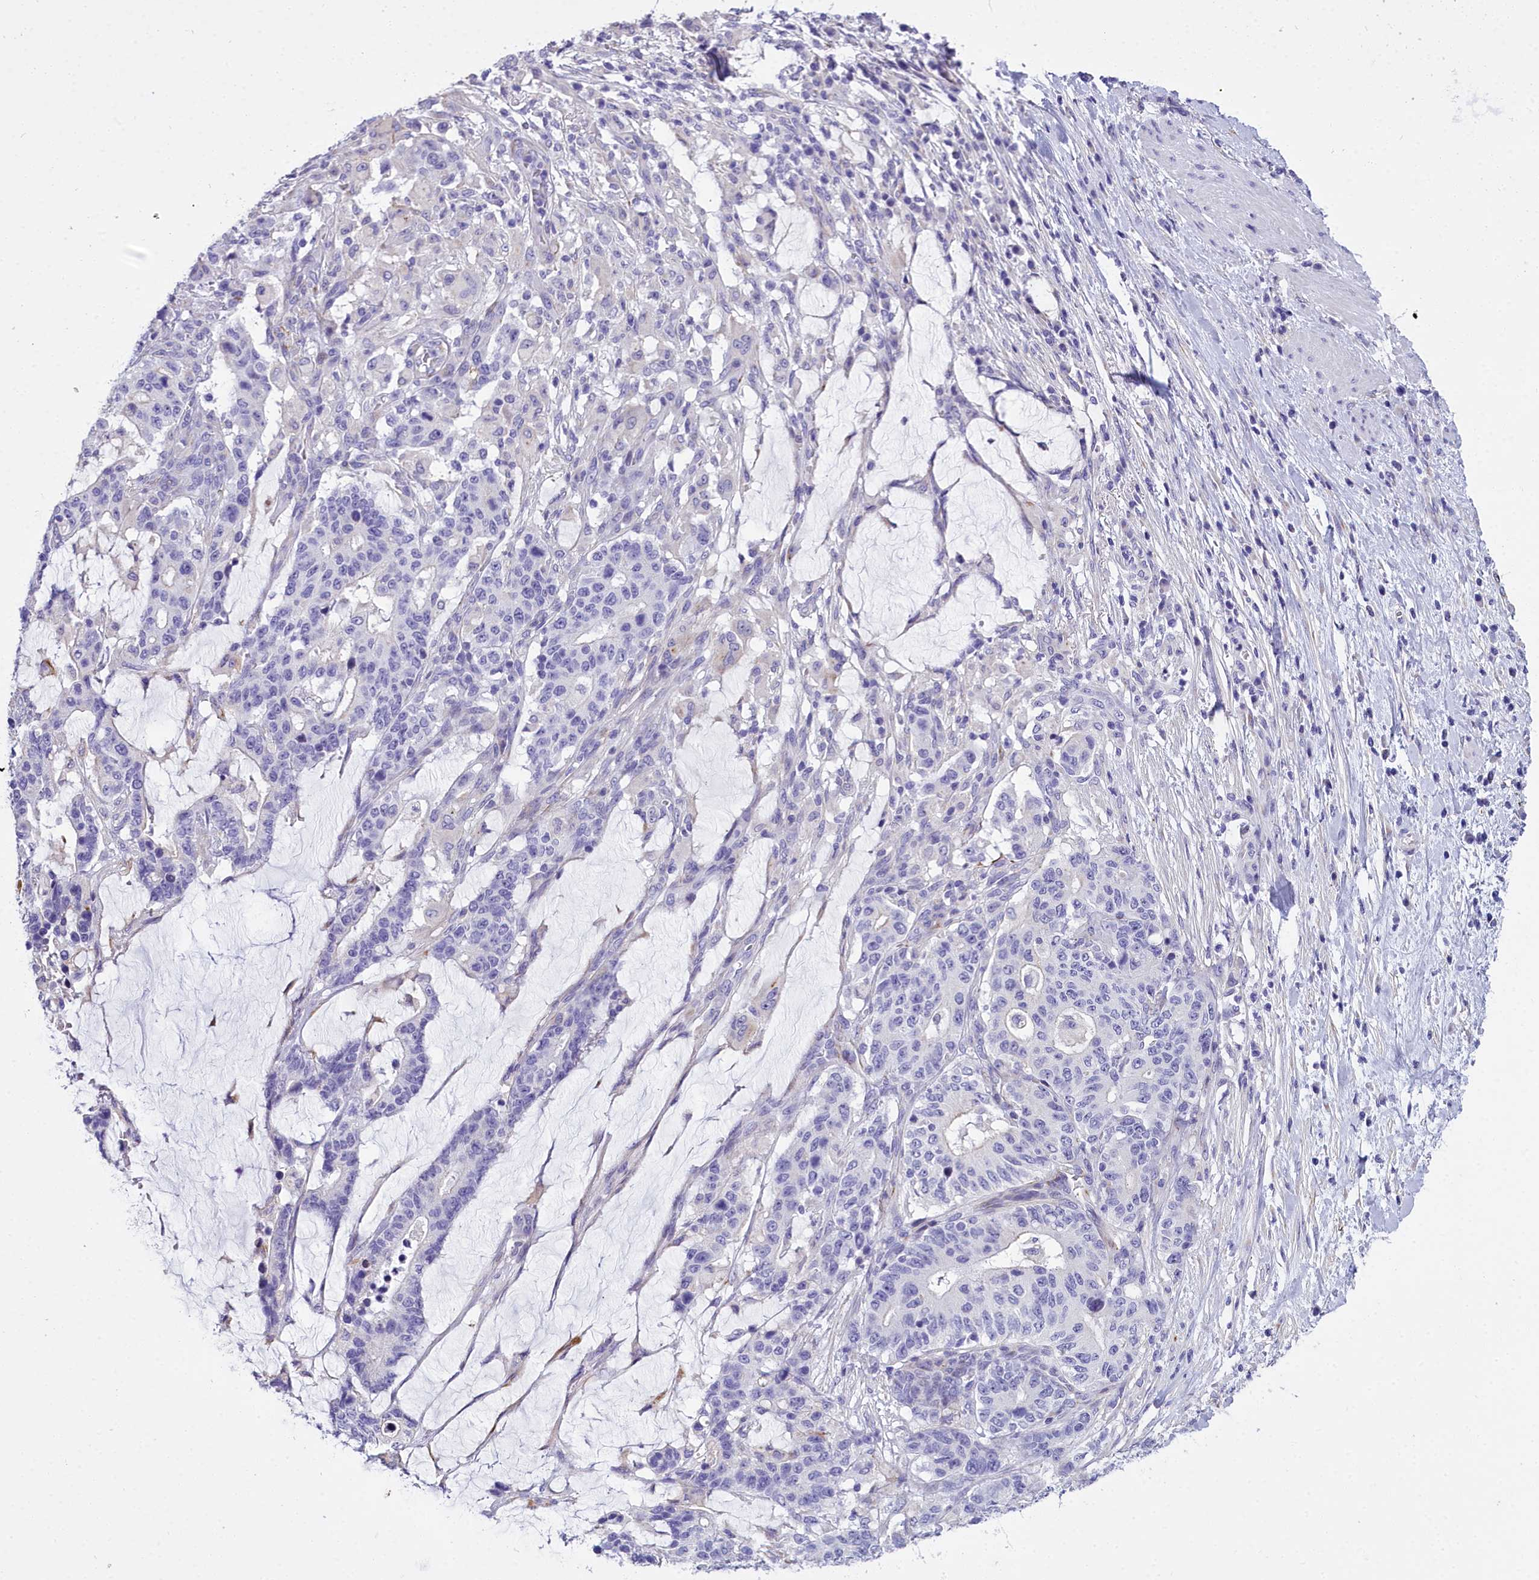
{"staining": {"intensity": "negative", "quantity": "none", "location": "none"}, "tissue": "stomach cancer", "cell_type": "Tumor cells", "image_type": "cancer", "snomed": [{"axis": "morphology", "description": "Normal tissue, NOS"}, {"axis": "morphology", "description": "Adenocarcinoma, NOS"}, {"axis": "topography", "description": "Stomach"}], "caption": "Micrograph shows no significant protein expression in tumor cells of adenocarcinoma (stomach).", "gene": "TIMM22", "patient": {"sex": "female", "age": 64}}